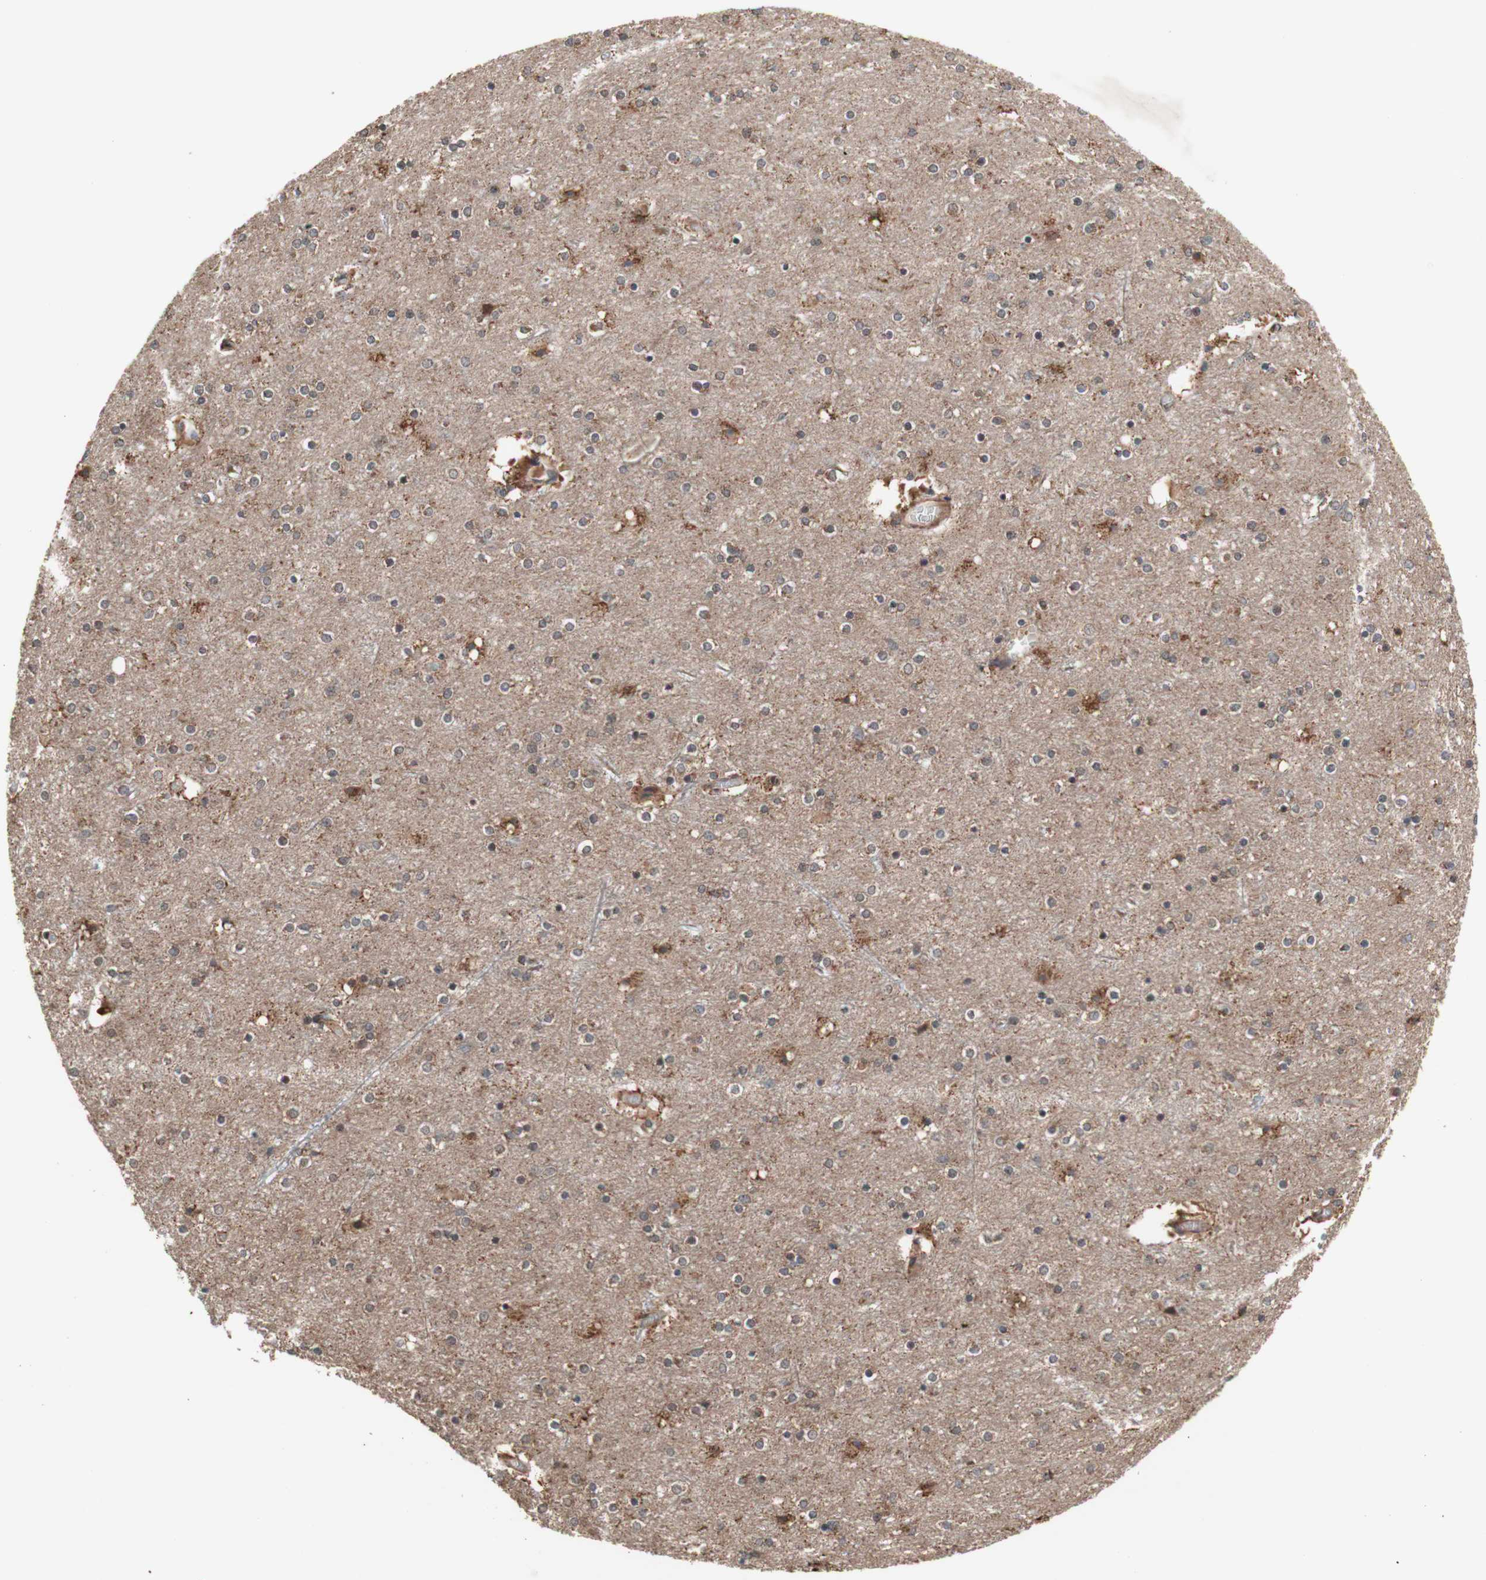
{"staining": {"intensity": "weak", "quantity": ">75%", "location": "cytoplasmic/membranous"}, "tissue": "cerebral cortex", "cell_type": "Endothelial cells", "image_type": "normal", "snomed": [{"axis": "morphology", "description": "Normal tissue, NOS"}, {"axis": "topography", "description": "Cerebral cortex"}], "caption": "Endothelial cells demonstrate low levels of weak cytoplasmic/membranous expression in about >75% of cells in unremarkable human cerebral cortex. The protein is shown in brown color, while the nuclei are stained blue.", "gene": "DDOST", "patient": {"sex": "female", "age": 54}}